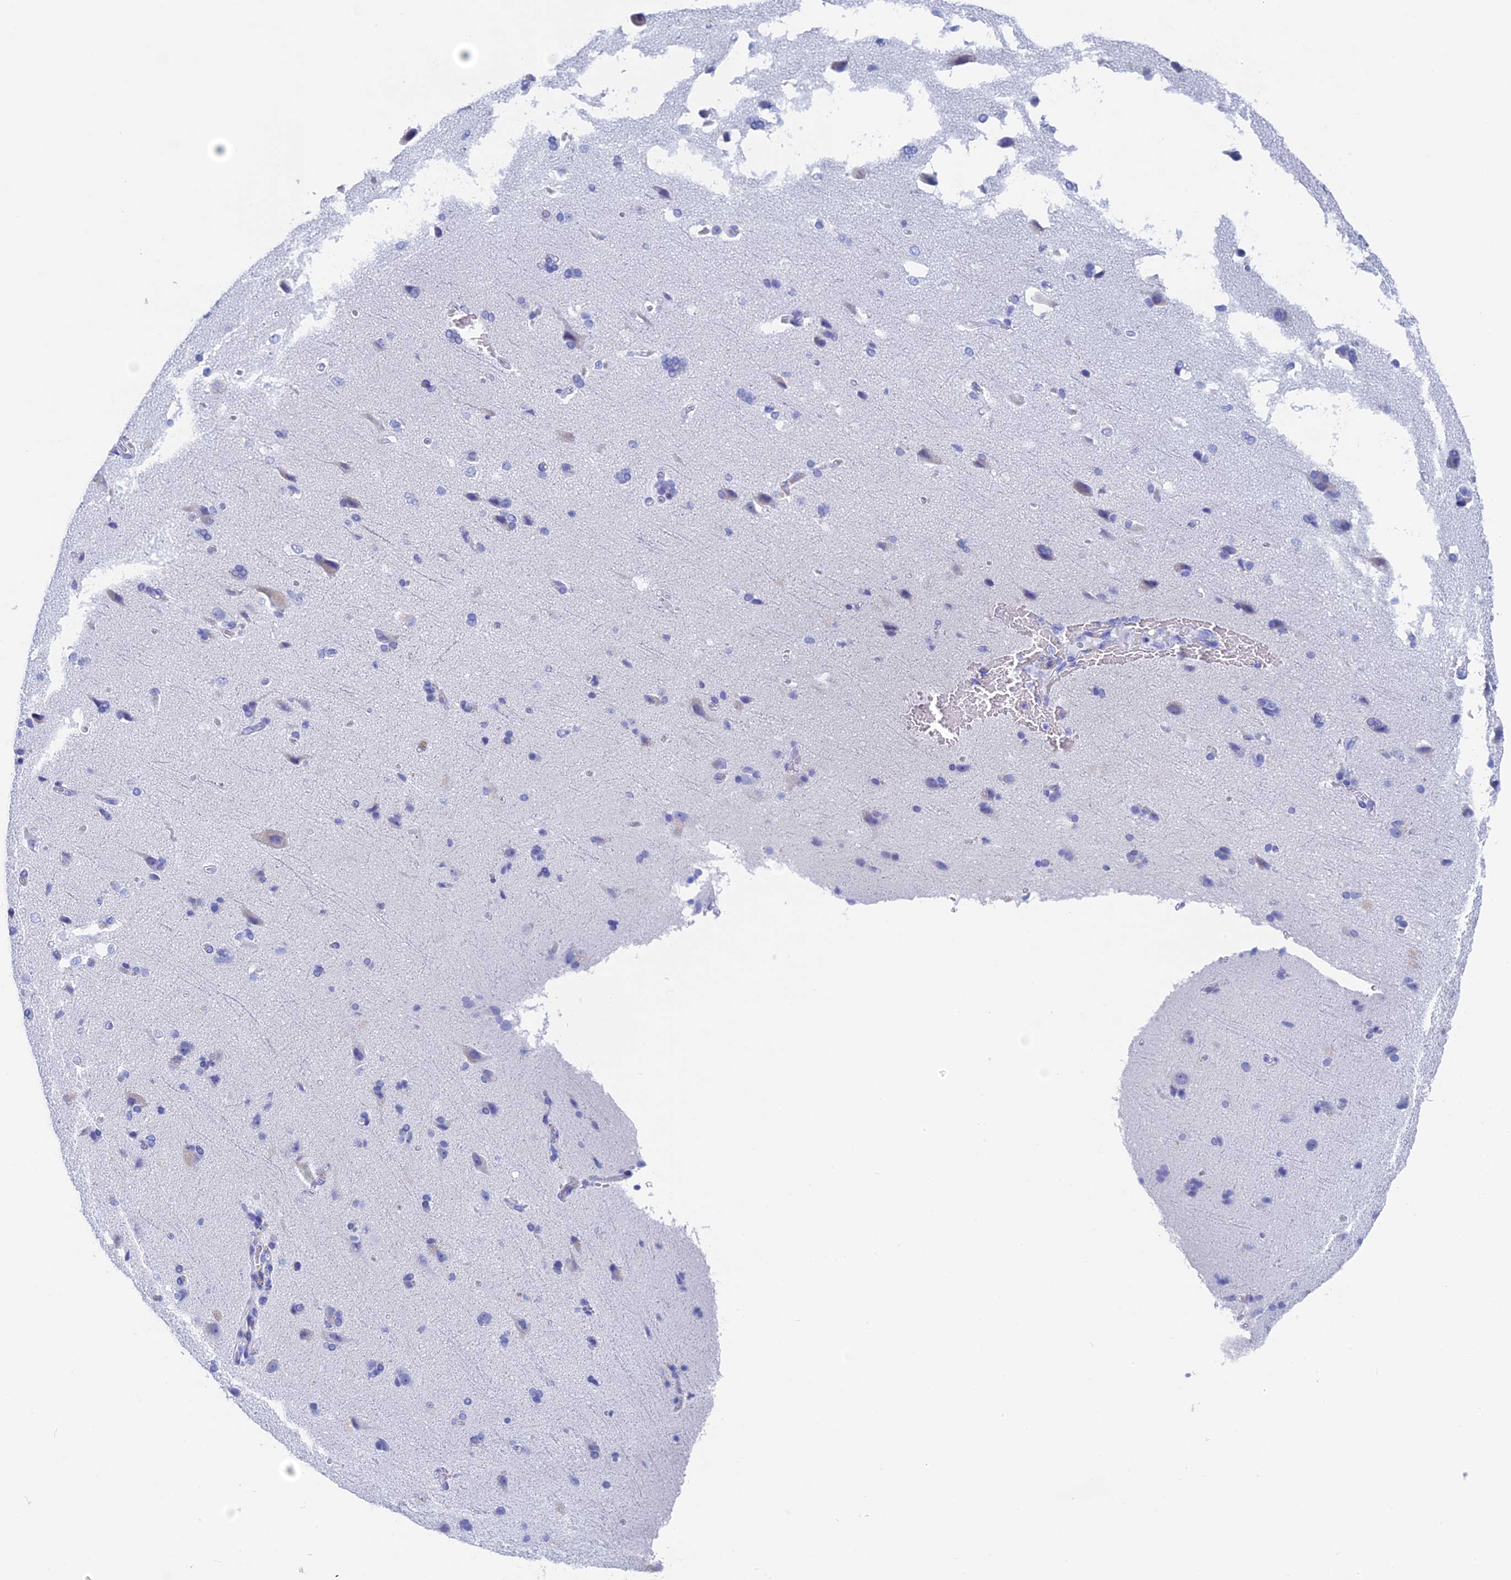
{"staining": {"intensity": "negative", "quantity": "none", "location": "none"}, "tissue": "cerebral cortex", "cell_type": "Endothelial cells", "image_type": "normal", "snomed": [{"axis": "morphology", "description": "Normal tissue, NOS"}, {"axis": "topography", "description": "Cerebral cortex"}], "caption": "Photomicrograph shows no protein expression in endothelial cells of benign cerebral cortex.", "gene": "TEX101", "patient": {"sex": "male", "age": 62}}